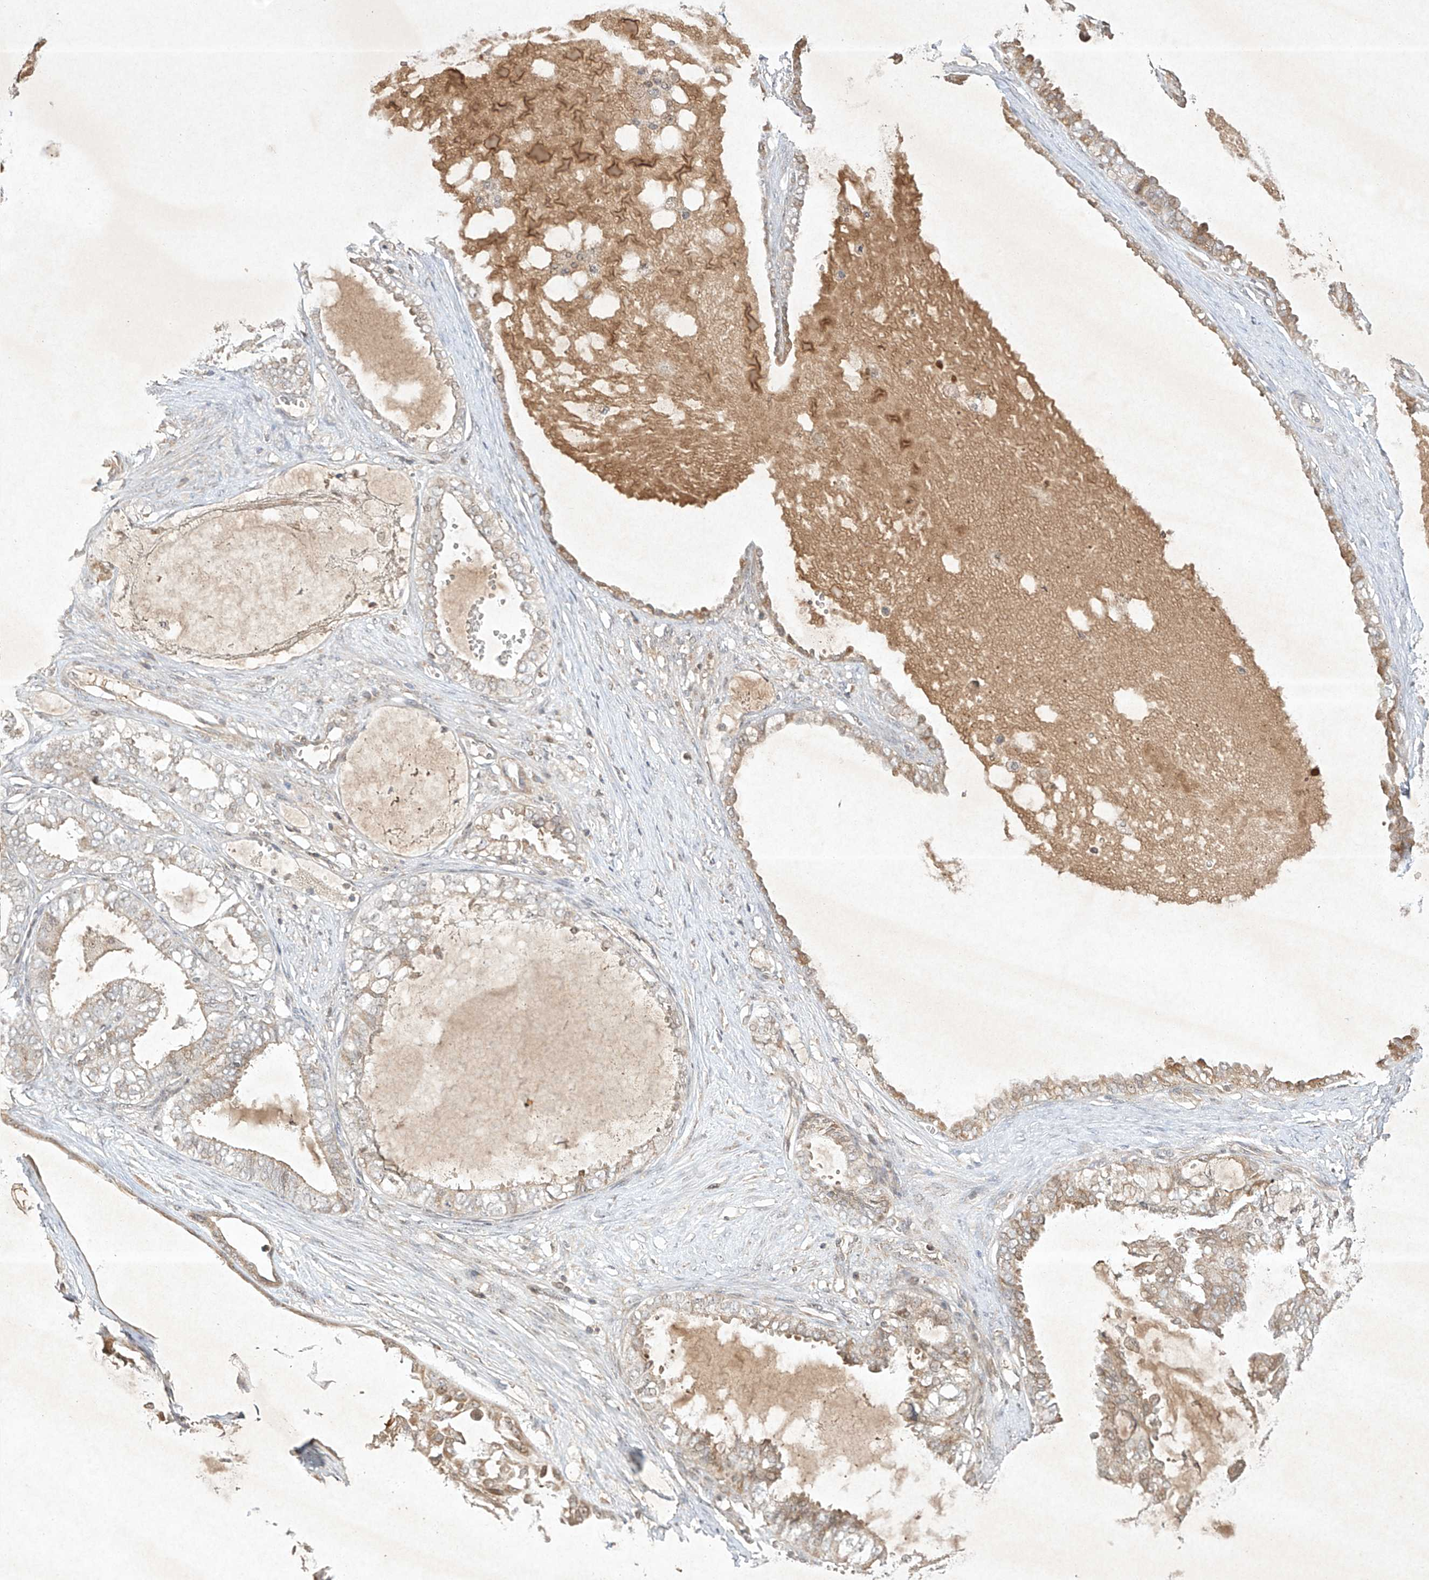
{"staining": {"intensity": "weak", "quantity": "25%-75%", "location": "cytoplasmic/membranous"}, "tissue": "ovarian cancer", "cell_type": "Tumor cells", "image_type": "cancer", "snomed": [{"axis": "morphology", "description": "Carcinoma, NOS"}, {"axis": "morphology", "description": "Carcinoma, endometroid"}, {"axis": "topography", "description": "Ovary"}], "caption": "Weak cytoplasmic/membranous staining is identified in approximately 25%-75% of tumor cells in ovarian cancer.", "gene": "BTRC", "patient": {"sex": "female", "age": 50}}